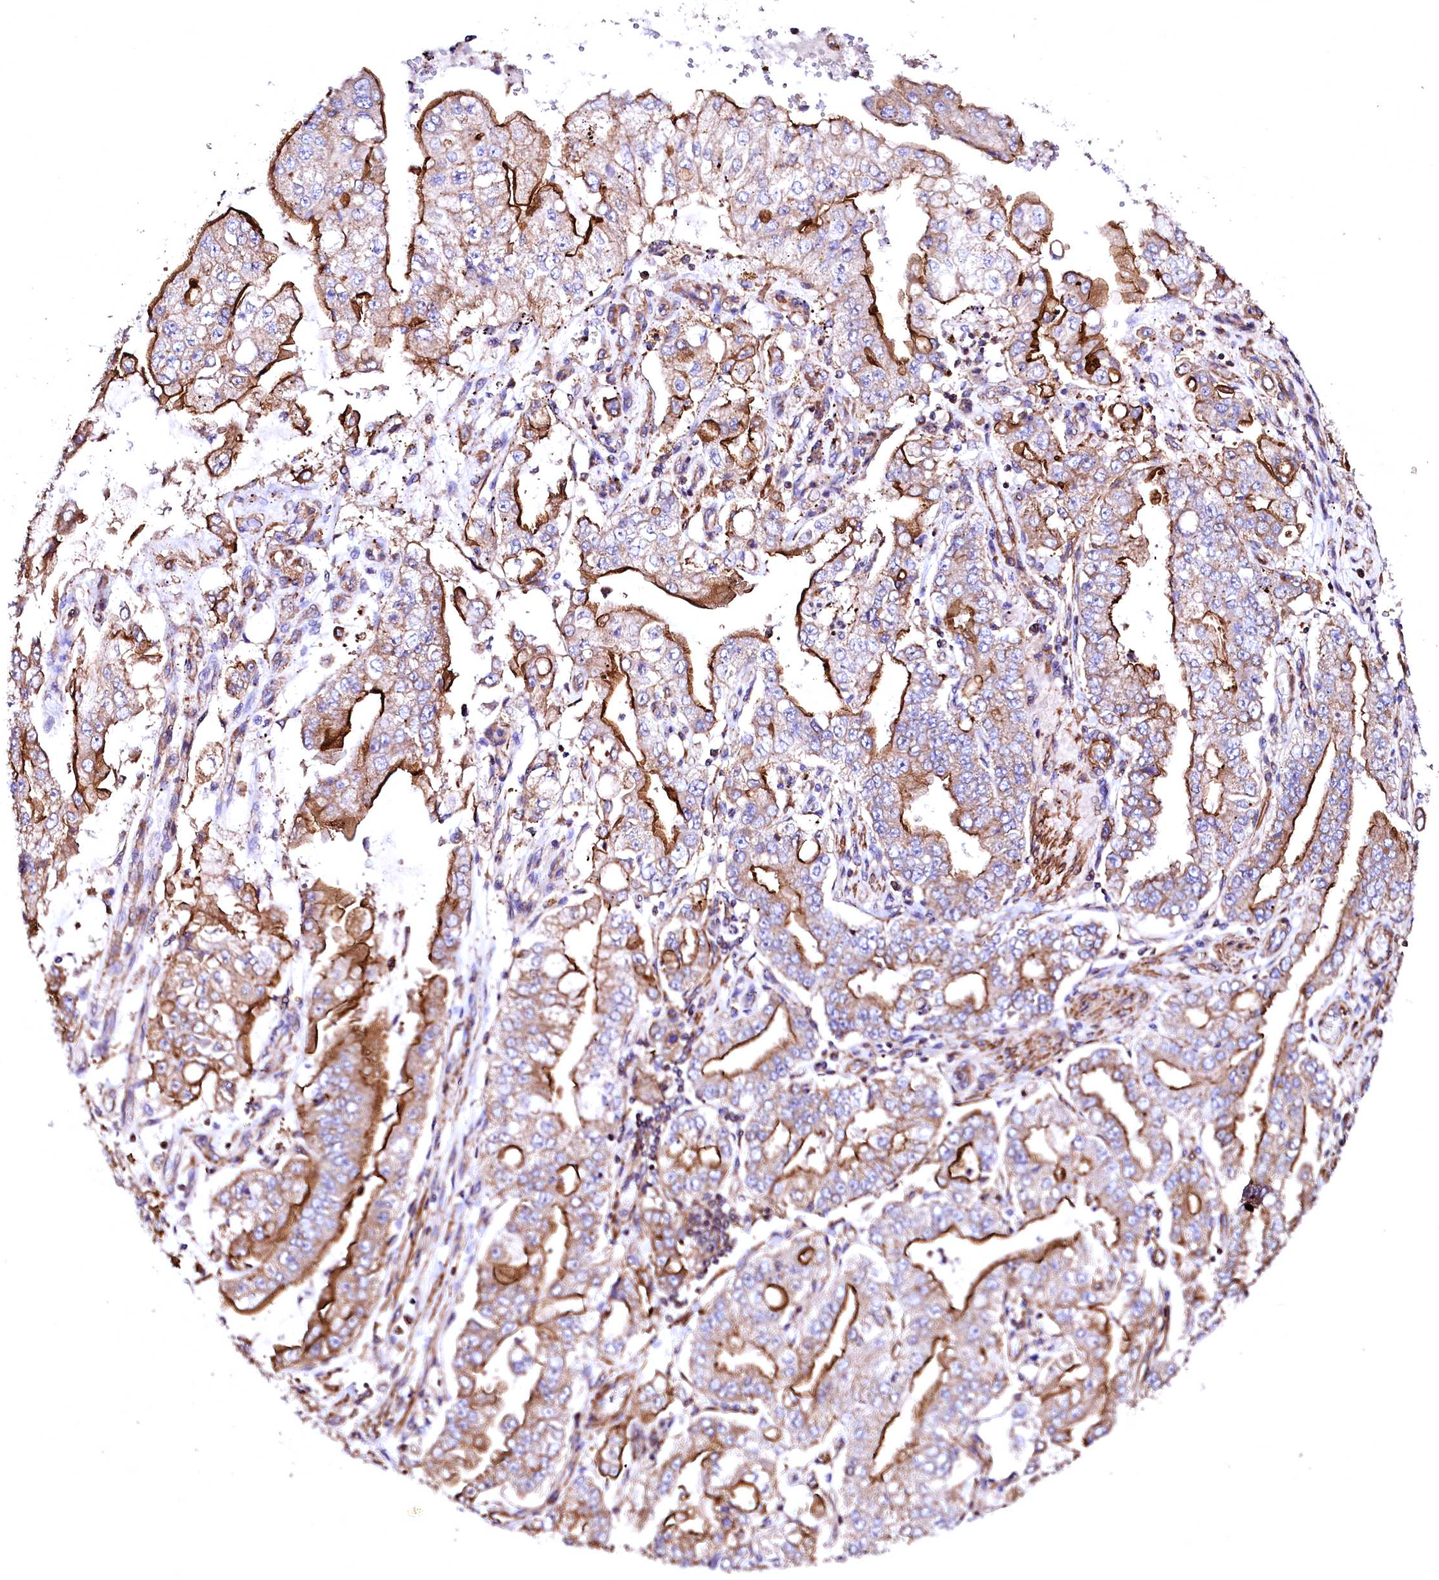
{"staining": {"intensity": "strong", "quantity": ">75%", "location": "cytoplasmic/membranous"}, "tissue": "stomach cancer", "cell_type": "Tumor cells", "image_type": "cancer", "snomed": [{"axis": "morphology", "description": "Adenocarcinoma, NOS"}, {"axis": "topography", "description": "Stomach"}], "caption": "This photomicrograph shows IHC staining of adenocarcinoma (stomach), with high strong cytoplasmic/membranous expression in approximately >75% of tumor cells.", "gene": "GPR176", "patient": {"sex": "male", "age": 76}}